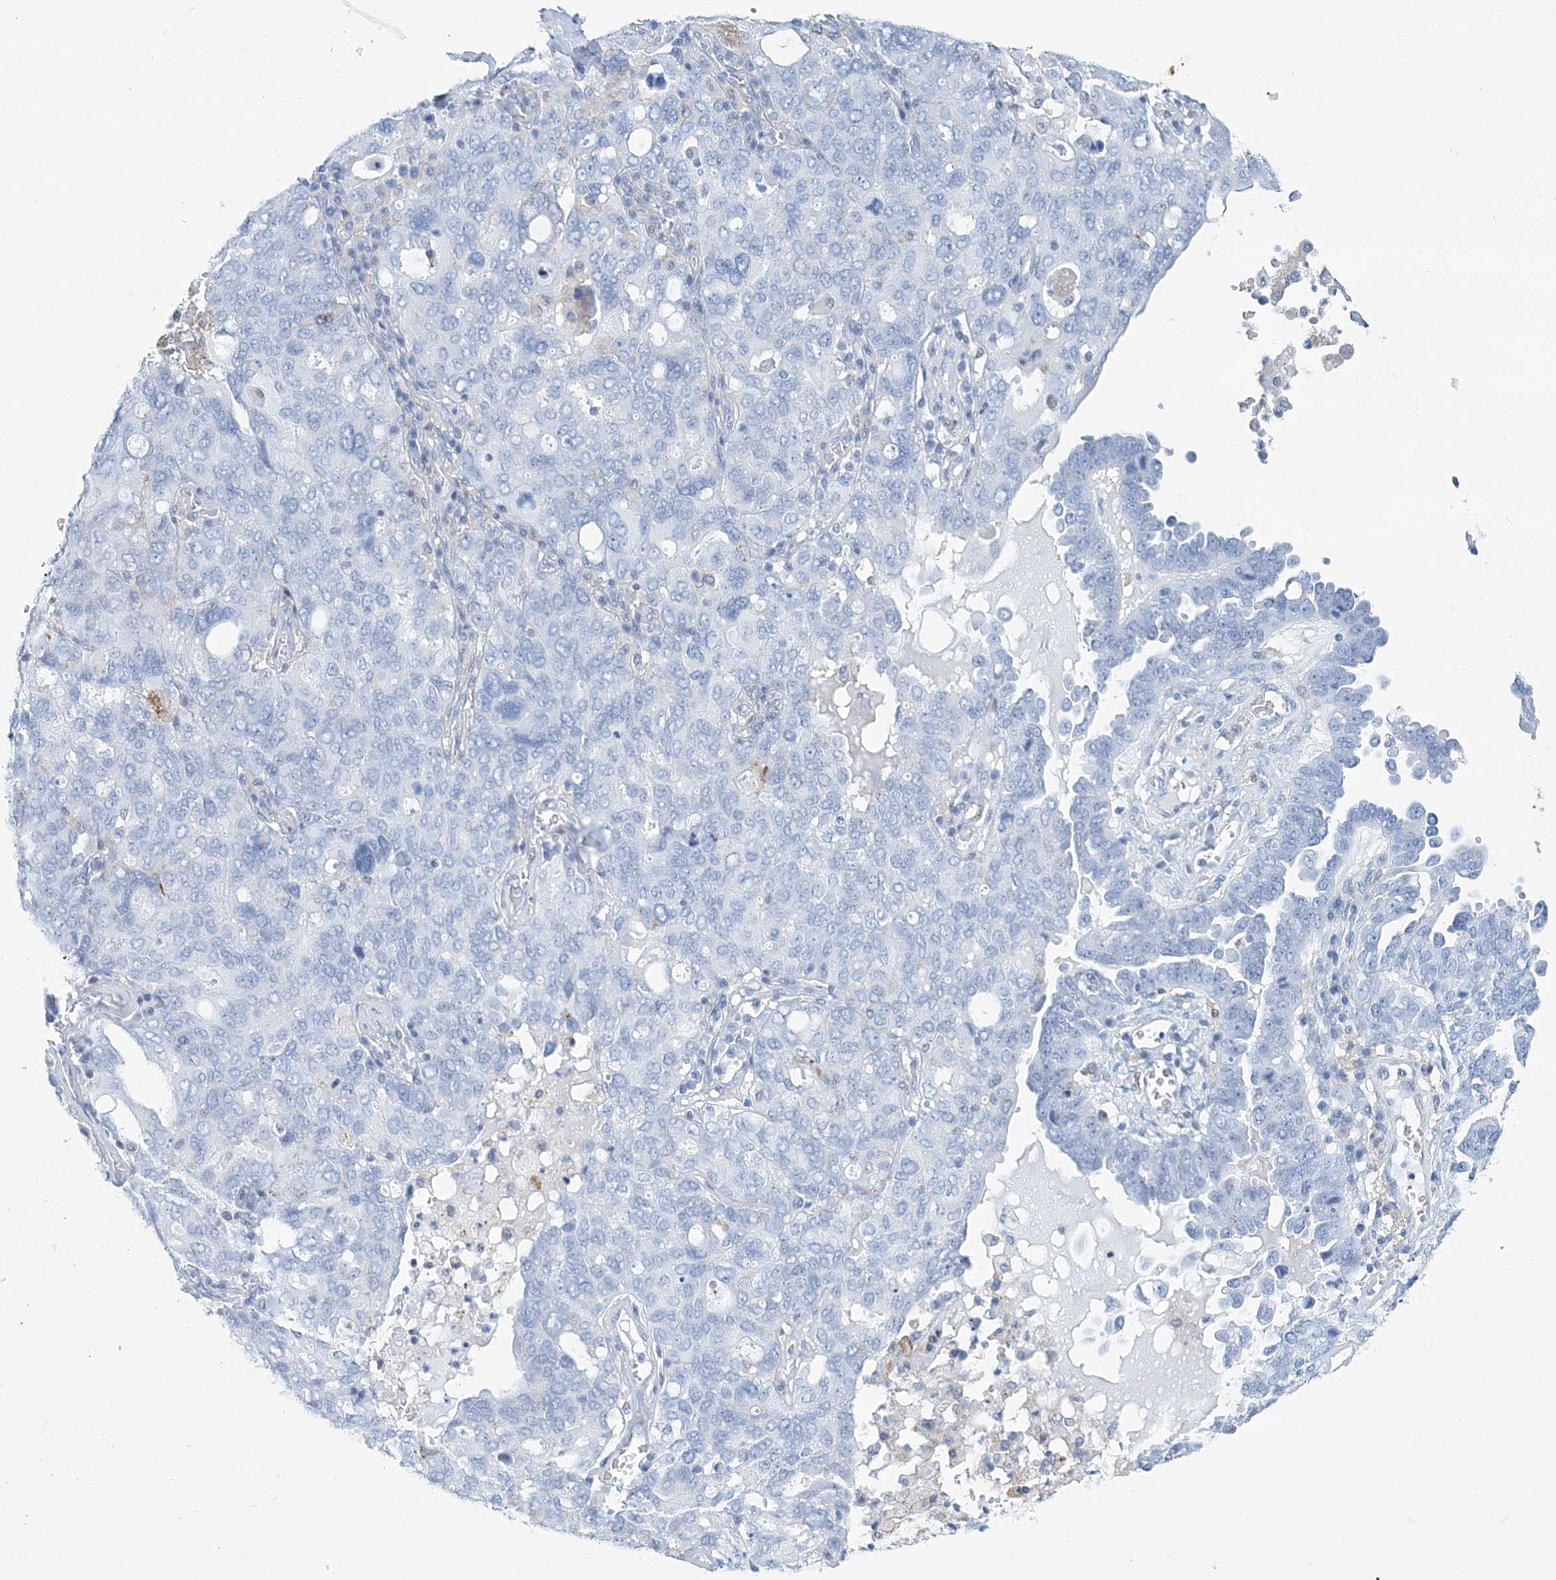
{"staining": {"intensity": "moderate", "quantity": "<25%", "location": "nuclear"}, "tissue": "ovarian cancer", "cell_type": "Tumor cells", "image_type": "cancer", "snomed": [{"axis": "morphology", "description": "Carcinoma, endometroid"}, {"axis": "topography", "description": "Ovary"}], "caption": "Tumor cells reveal moderate nuclear staining in approximately <25% of cells in ovarian cancer (endometroid carcinoma). (IHC, brightfield microscopy, high magnification).", "gene": "NKX6-1", "patient": {"sex": "female", "age": 62}}